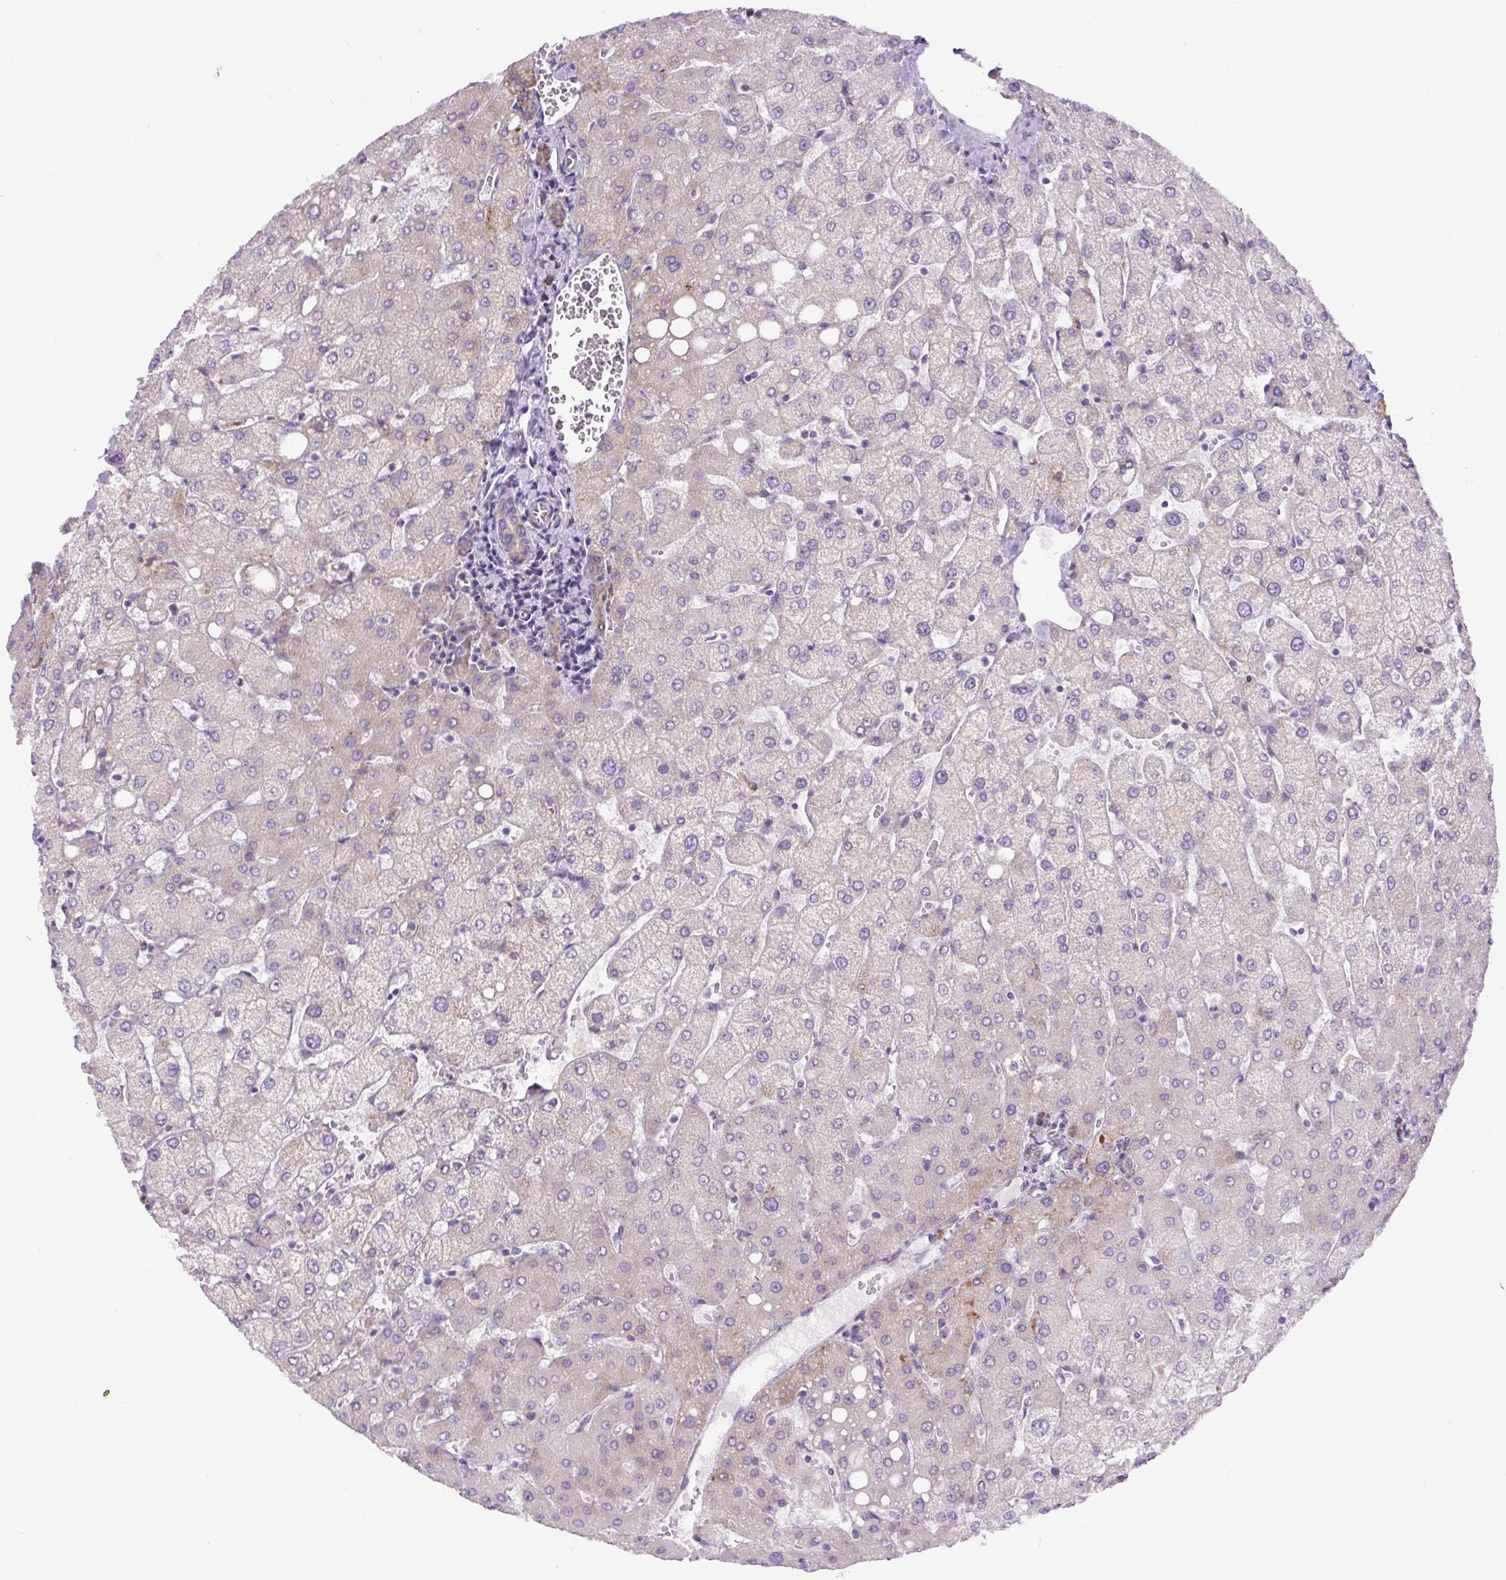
{"staining": {"intensity": "weak", "quantity": "<25%", "location": "cytoplasmic/membranous"}, "tissue": "liver", "cell_type": "Cholangiocytes", "image_type": "normal", "snomed": [{"axis": "morphology", "description": "Normal tissue, NOS"}, {"axis": "topography", "description": "Liver"}], "caption": "Immunohistochemistry (IHC) micrograph of benign liver: liver stained with DAB displays no significant protein positivity in cholangiocytes. (IHC, brightfield microscopy, high magnification).", "gene": "HPS4", "patient": {"sex": "female", "age": 54}}